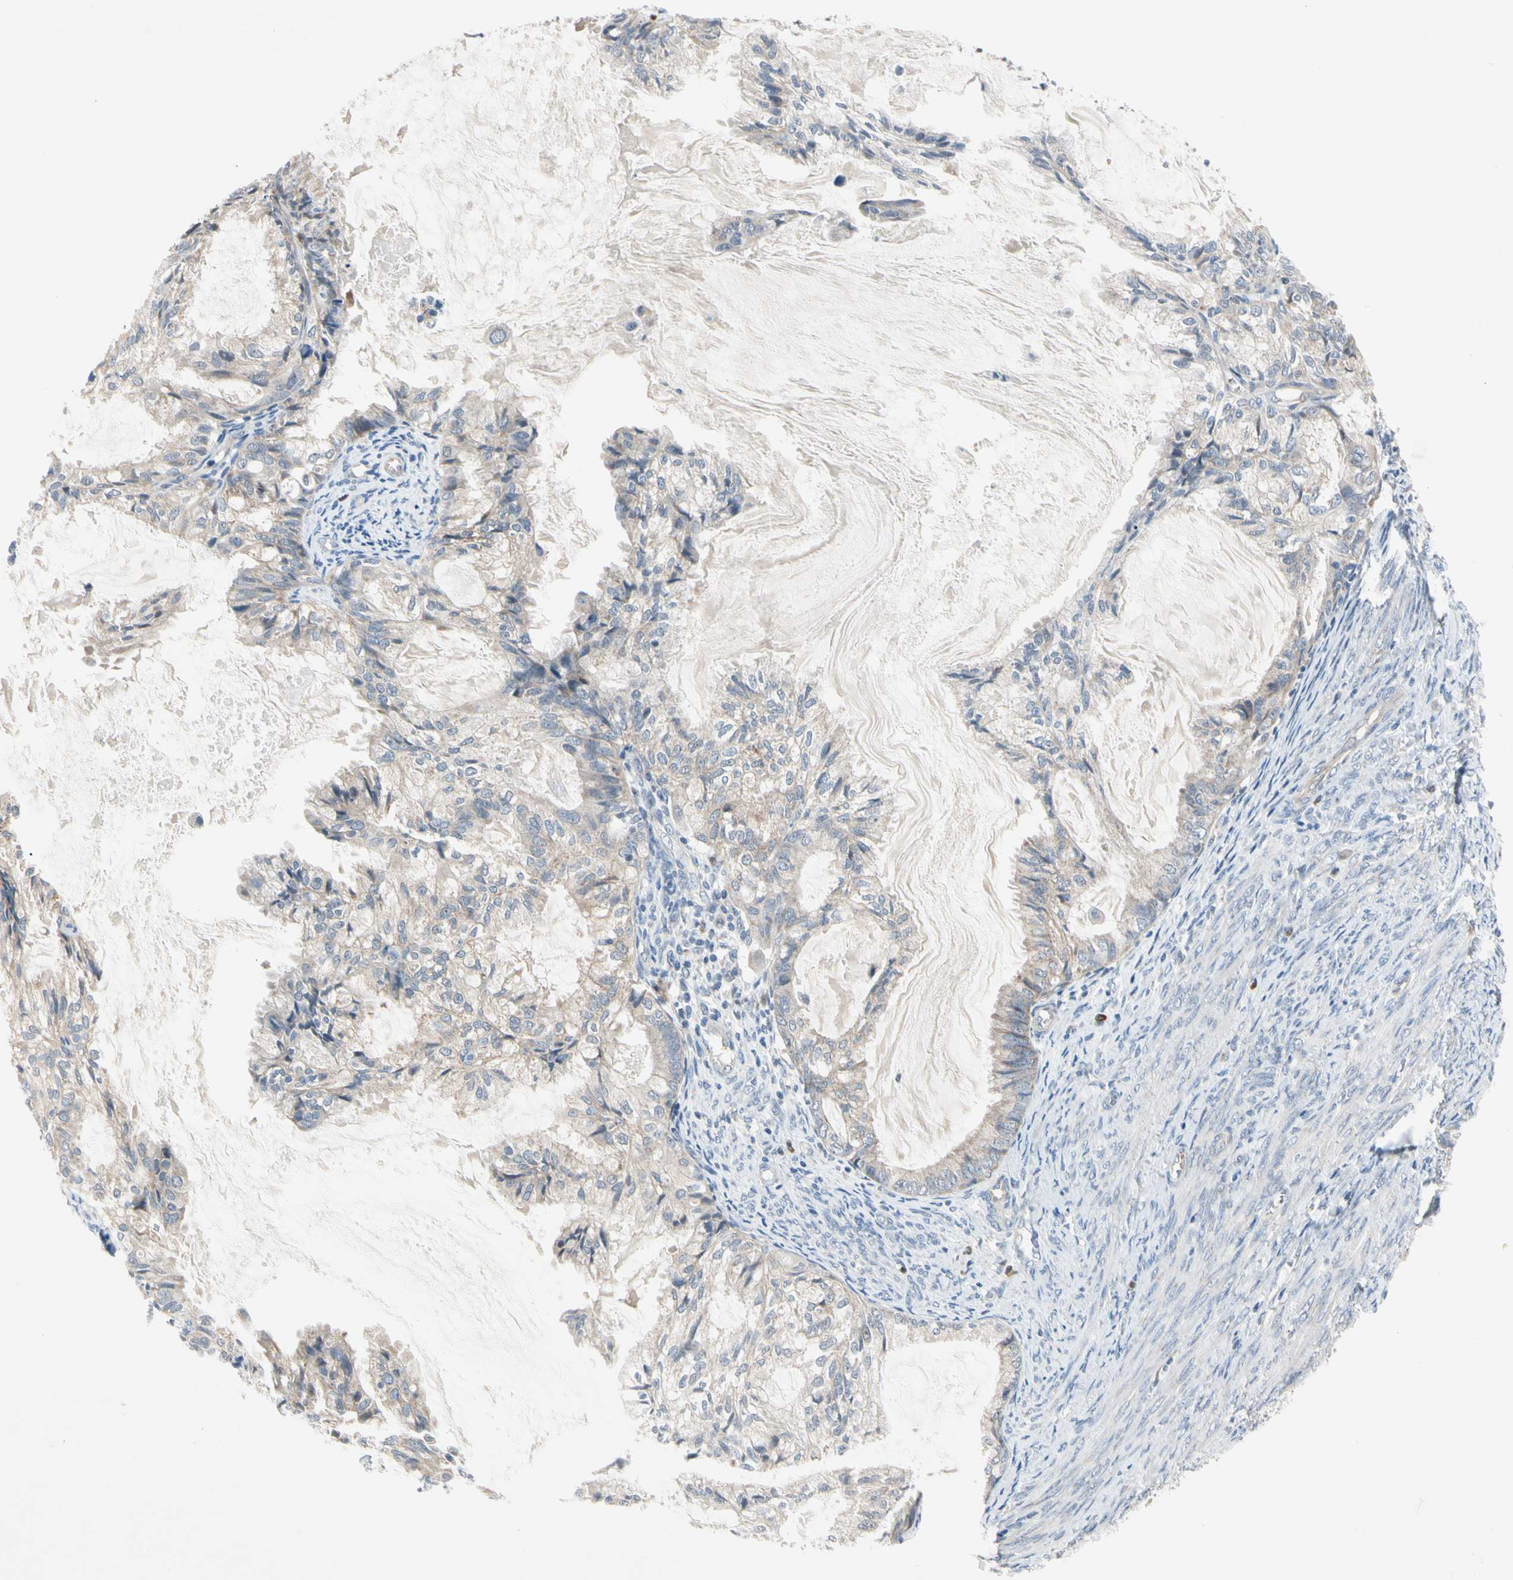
{"staining": {"intensity": "weak", "quantity": ">75%", "location": "cytoplasmic/membranous"}, "tissue": "cervical cancer", "cell_type": "Tumor cells", "image_type": "cancer", "snomed": [{"axis": "morphology", "description": "Normal tissue, NOS"}, {"axis": "morphology", "description": "Adenocarcinoma, NOS"}, {"axis": "topography", "description": "Cervix"}, {"axis": "topography", "description": "Endometrium"}], "caption": "The immunohistochemical stain highlights weak cytoplasmic/membranous staining in tumor cells of cervical adenocarcinoma tissue.", "gene": "MARK1", "patient": {"sex": "female", "age": 86}}